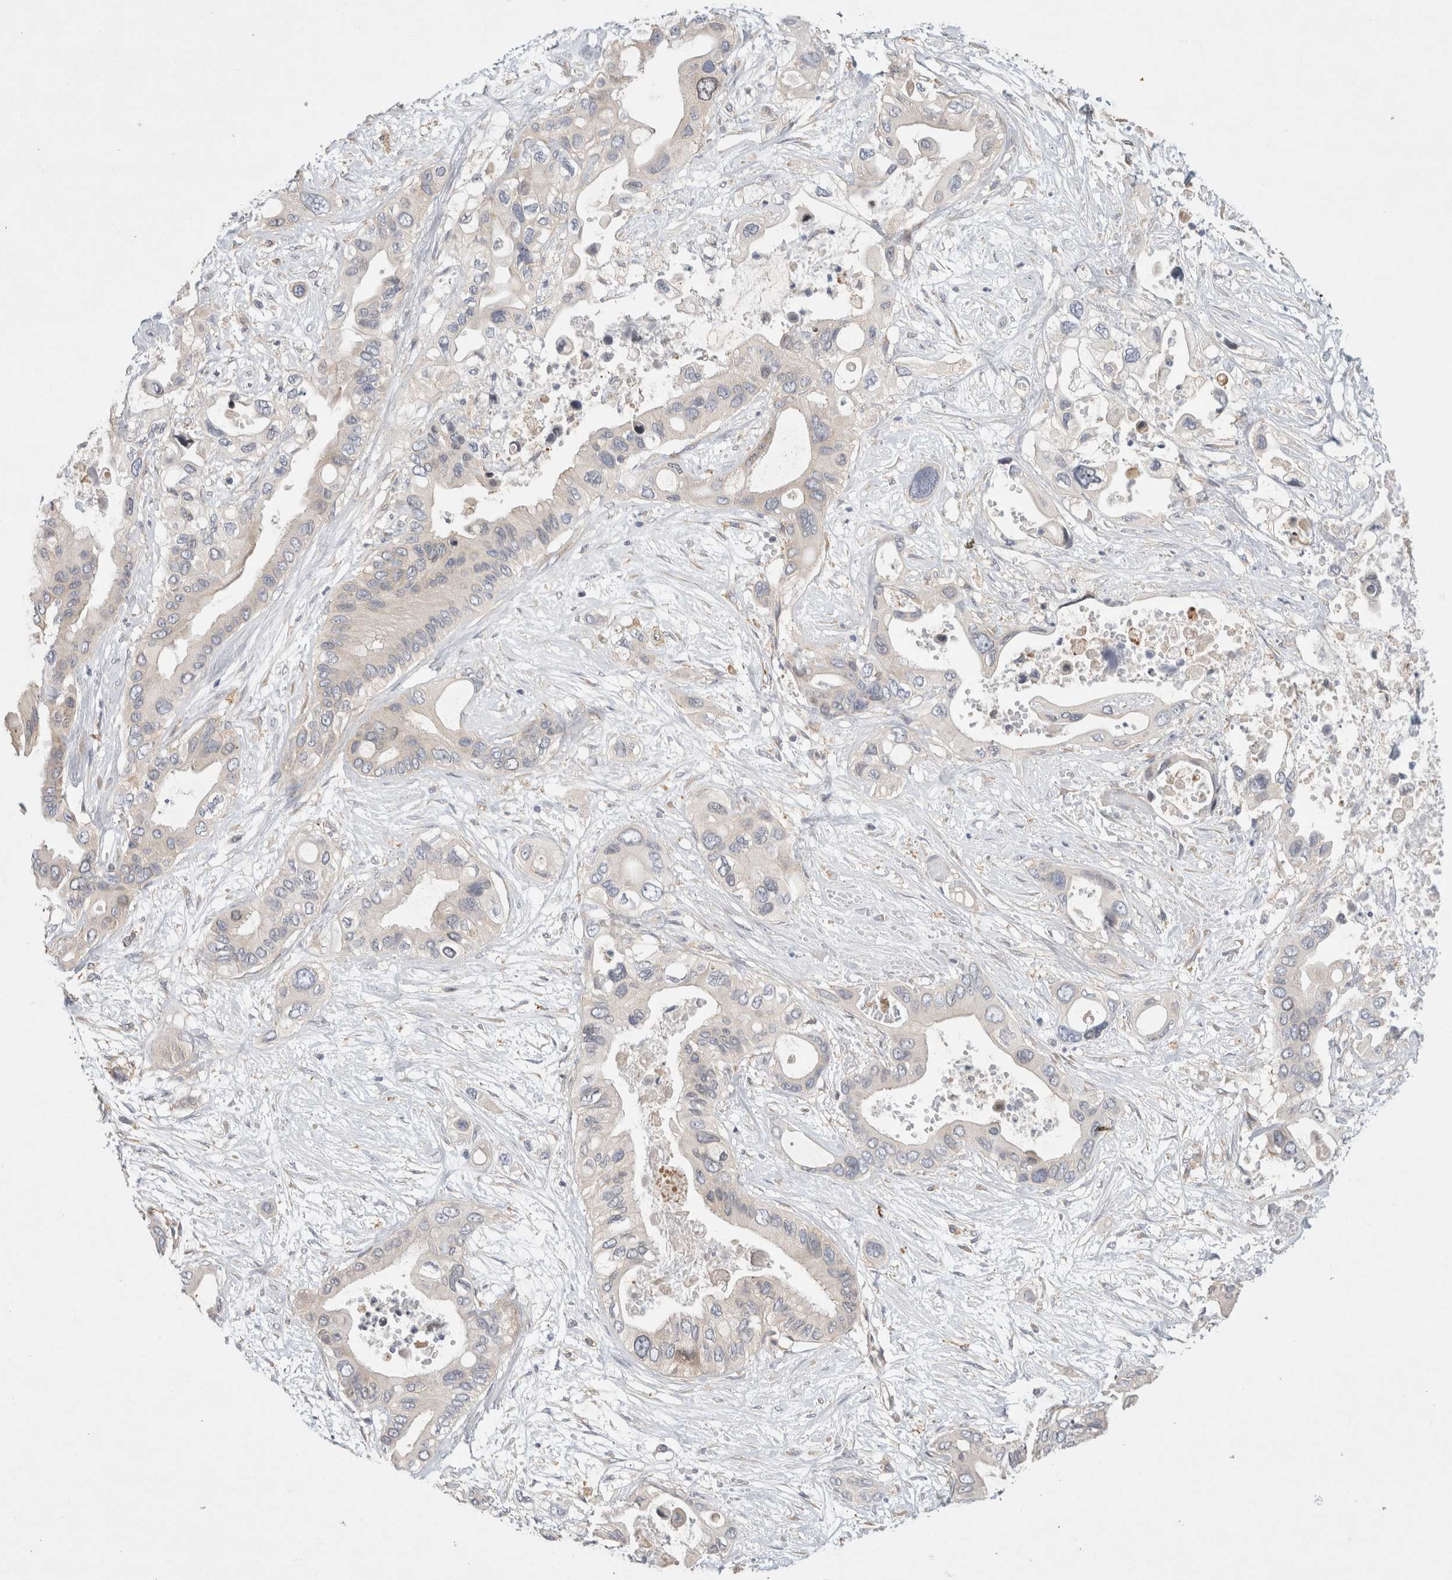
{"staining": {"intensity": "negative", "quantity": "none", "location": "none"}, "tissue": "pancreatic cancer", "cell_type": "Tumor cells", "image_type": "cancer", "snomed": [{"axis": "morphology", "description": "Adenocarcinoma, NOS"}, {"axis": "topography", "description": "Pancreas"}], "caption": "Immunohistochemistry (IHC) image of neoplastic tissue: adenocarcinoma (pancreatic) stained with DAB shows no significant protein staining in tumor cells. (DAB IHC with hematoxylin counter stain).", "gene": "CDCA7L", "patient": {"sex": "male", "age": 66}}